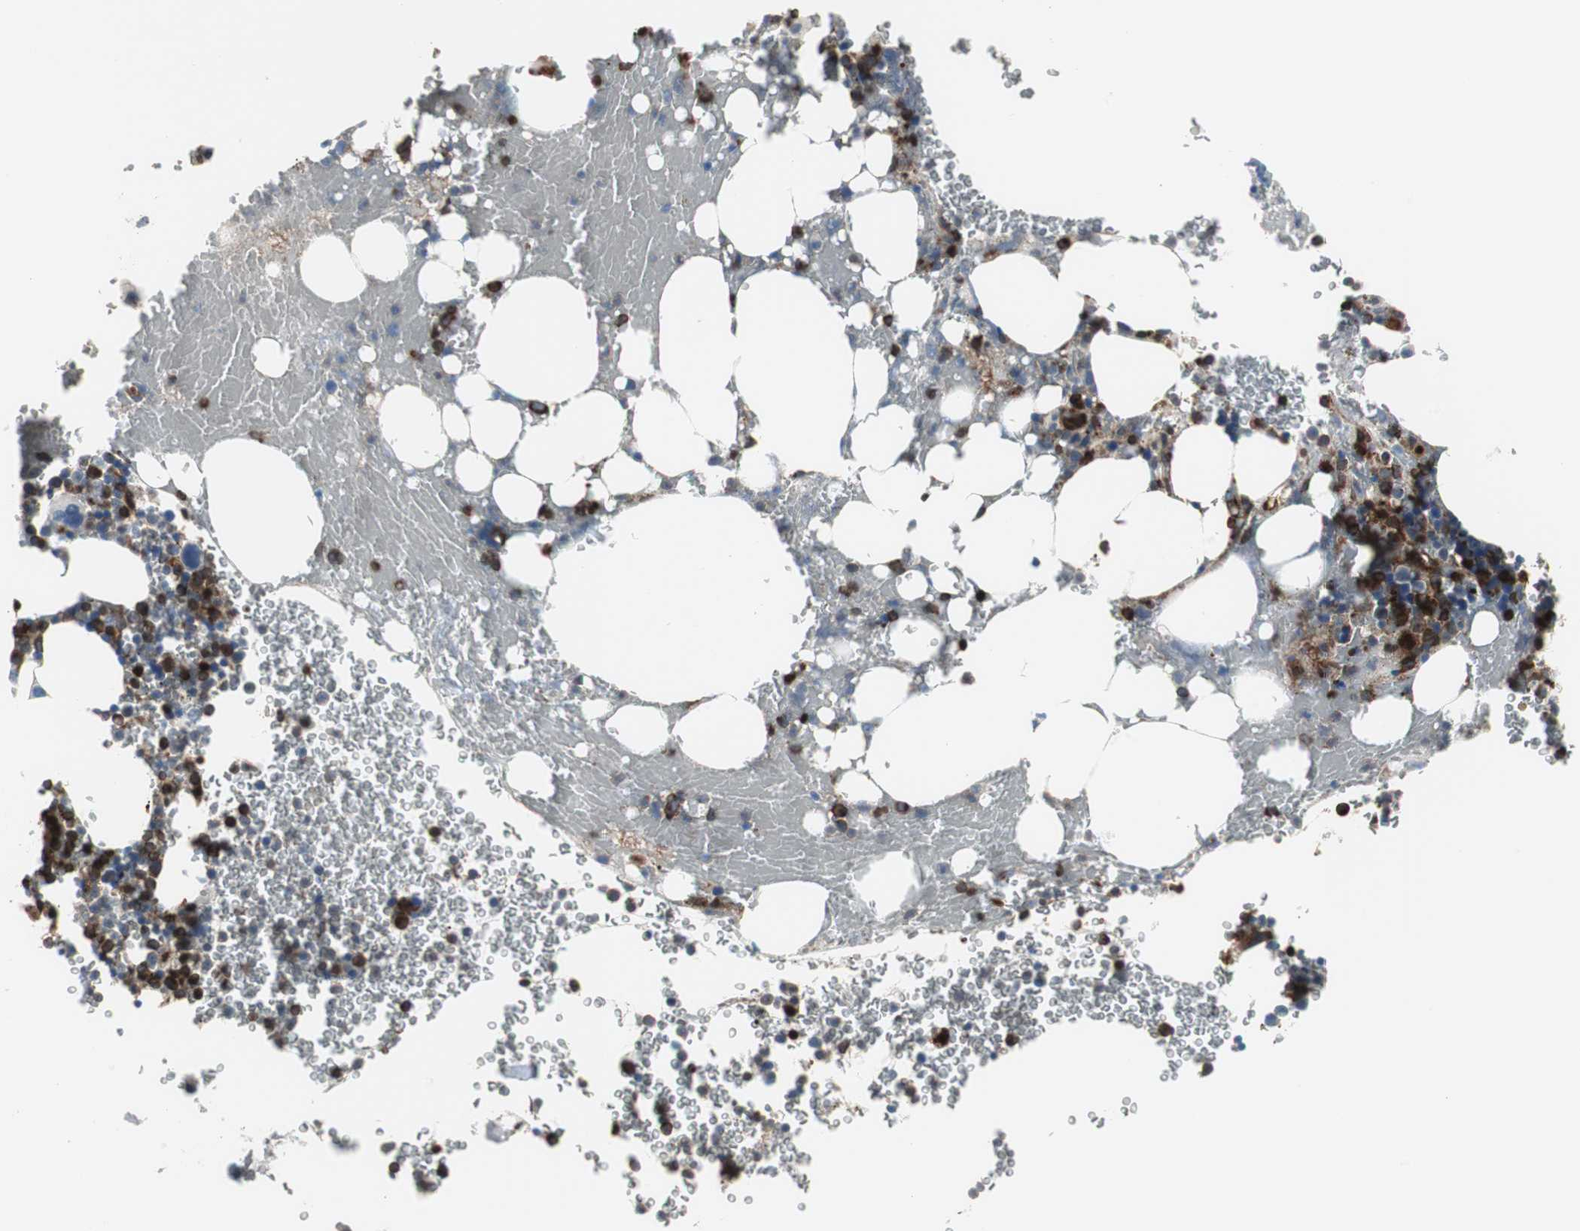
{"staining": {"intensity": "strong", "quantity": "25%-75%", "location": "cytoplasmic/membranous"}, "tissue": "bone marrow", "cell_type": "Hematopoietic cells", "image_type": "normal", "snomed": [{"axis": "morphology", "description": "Normal tissue, NOS"}, {"axis": "topography", "description": "Bone marrow"}], "caption": "A photomicrograph showing strong cytoplasmic/membranous positivity in about 25%-75% of hematopoietic cells in normal bone marrow, as visualized by brown immunohistochemical staining.", "gene": "RELA", "patient": {"sex": "female", "age": 73}}